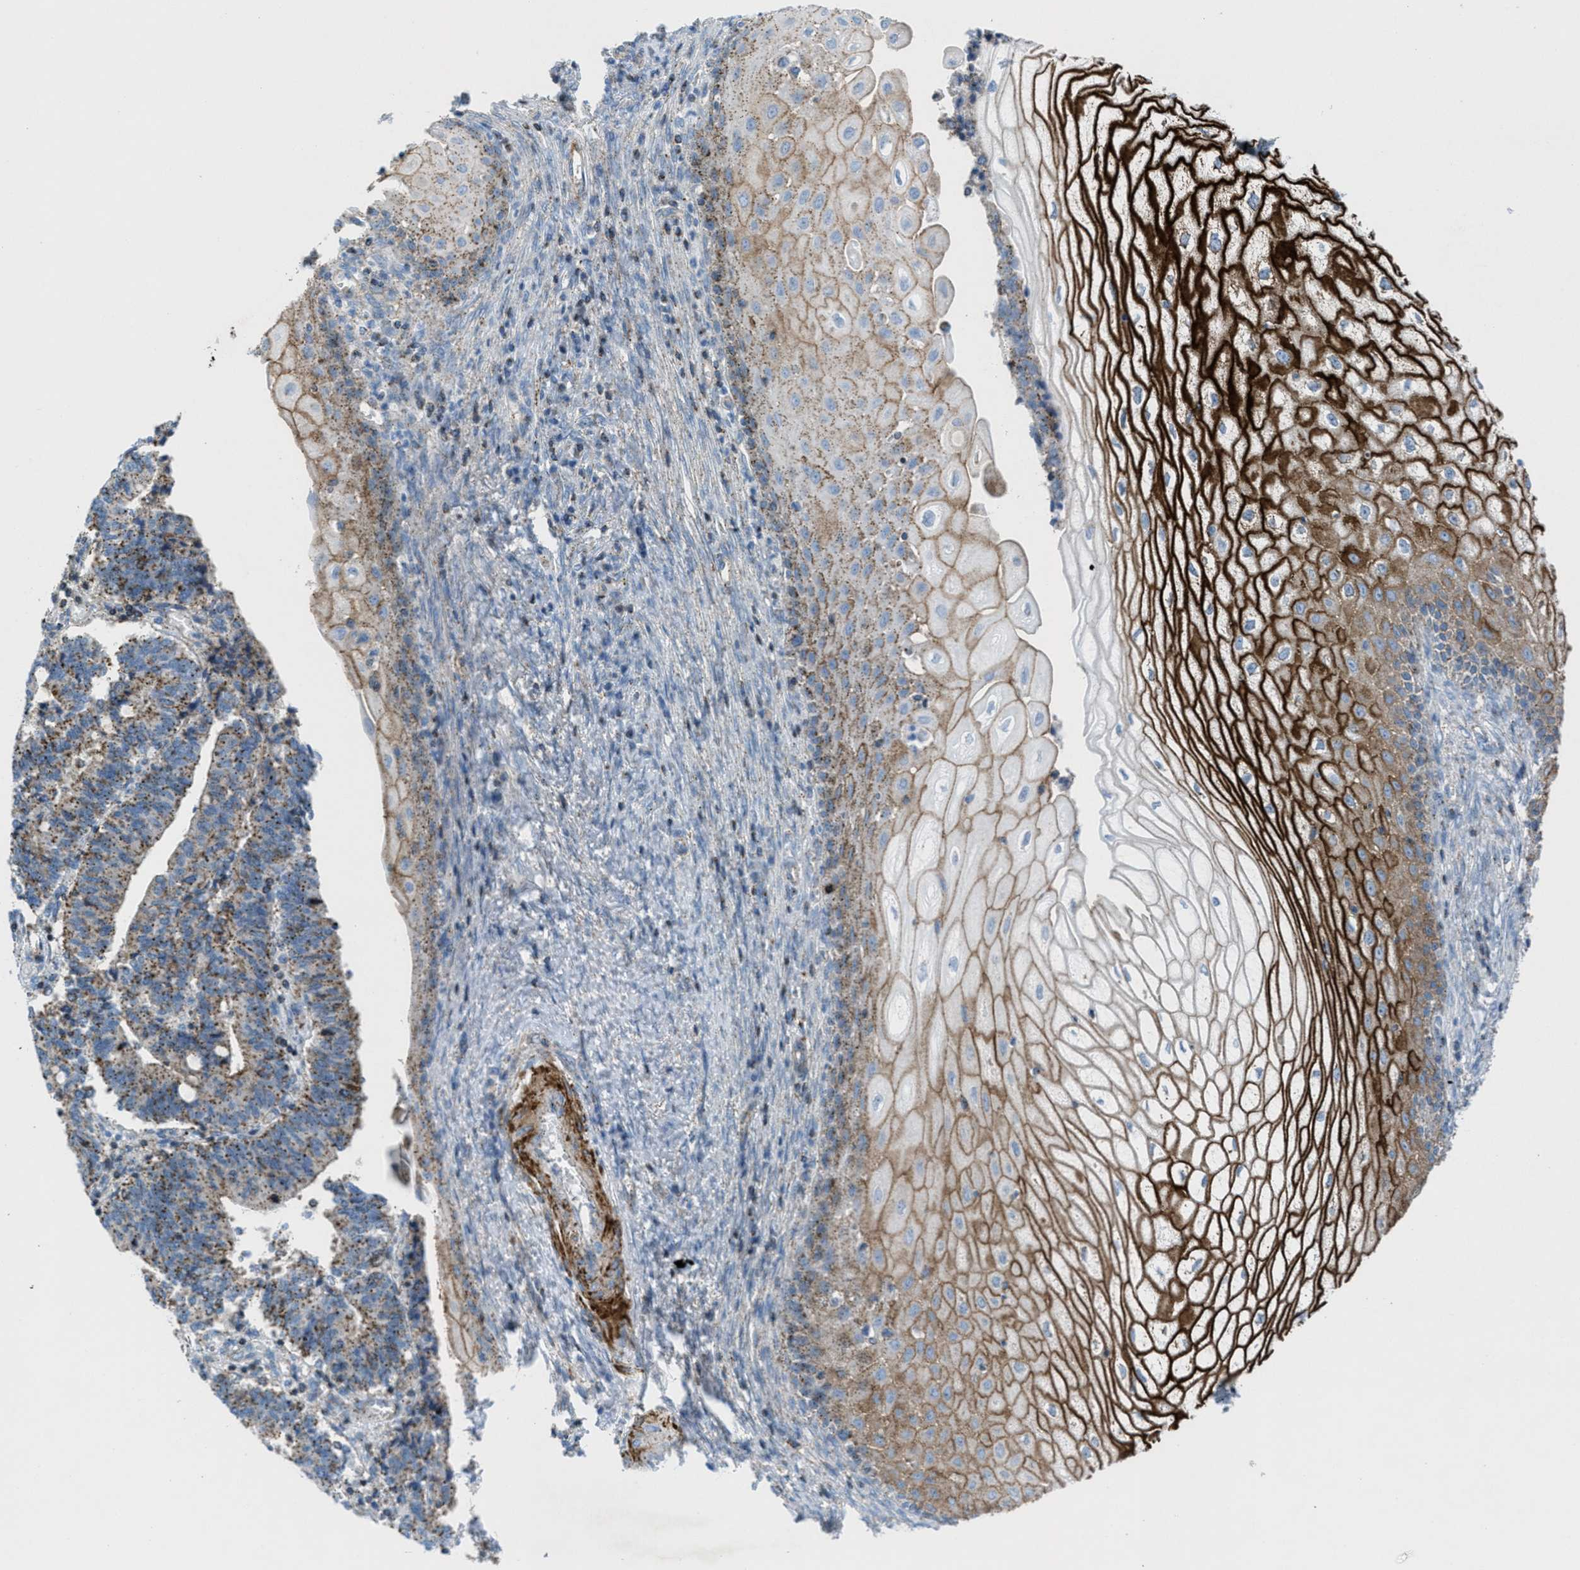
{"staining": {"intensity": "moderate", "quantity": ">75%", "location": "cytoplasmic/membranous"}, "tissue": "cervical cancer", "cell_type": "Tumor cells", "image_type": "cancer", "snomed": [{"axis": "morphology", "description": "Adenocarcinoma, NOS"}, {"axis": "topography", "description": "Cervix"}], "caption": "Cervical cancer (adenocarcinoma) stained with IHC shows moderate cytoplasmic/membranous positivity in approximately >75% of tumor cells. (DAB IHC, brown staining for protein, blue staining for nuclei).", "gene": "MFSD13A", "patient": {"sex": "female", "age": 44}}